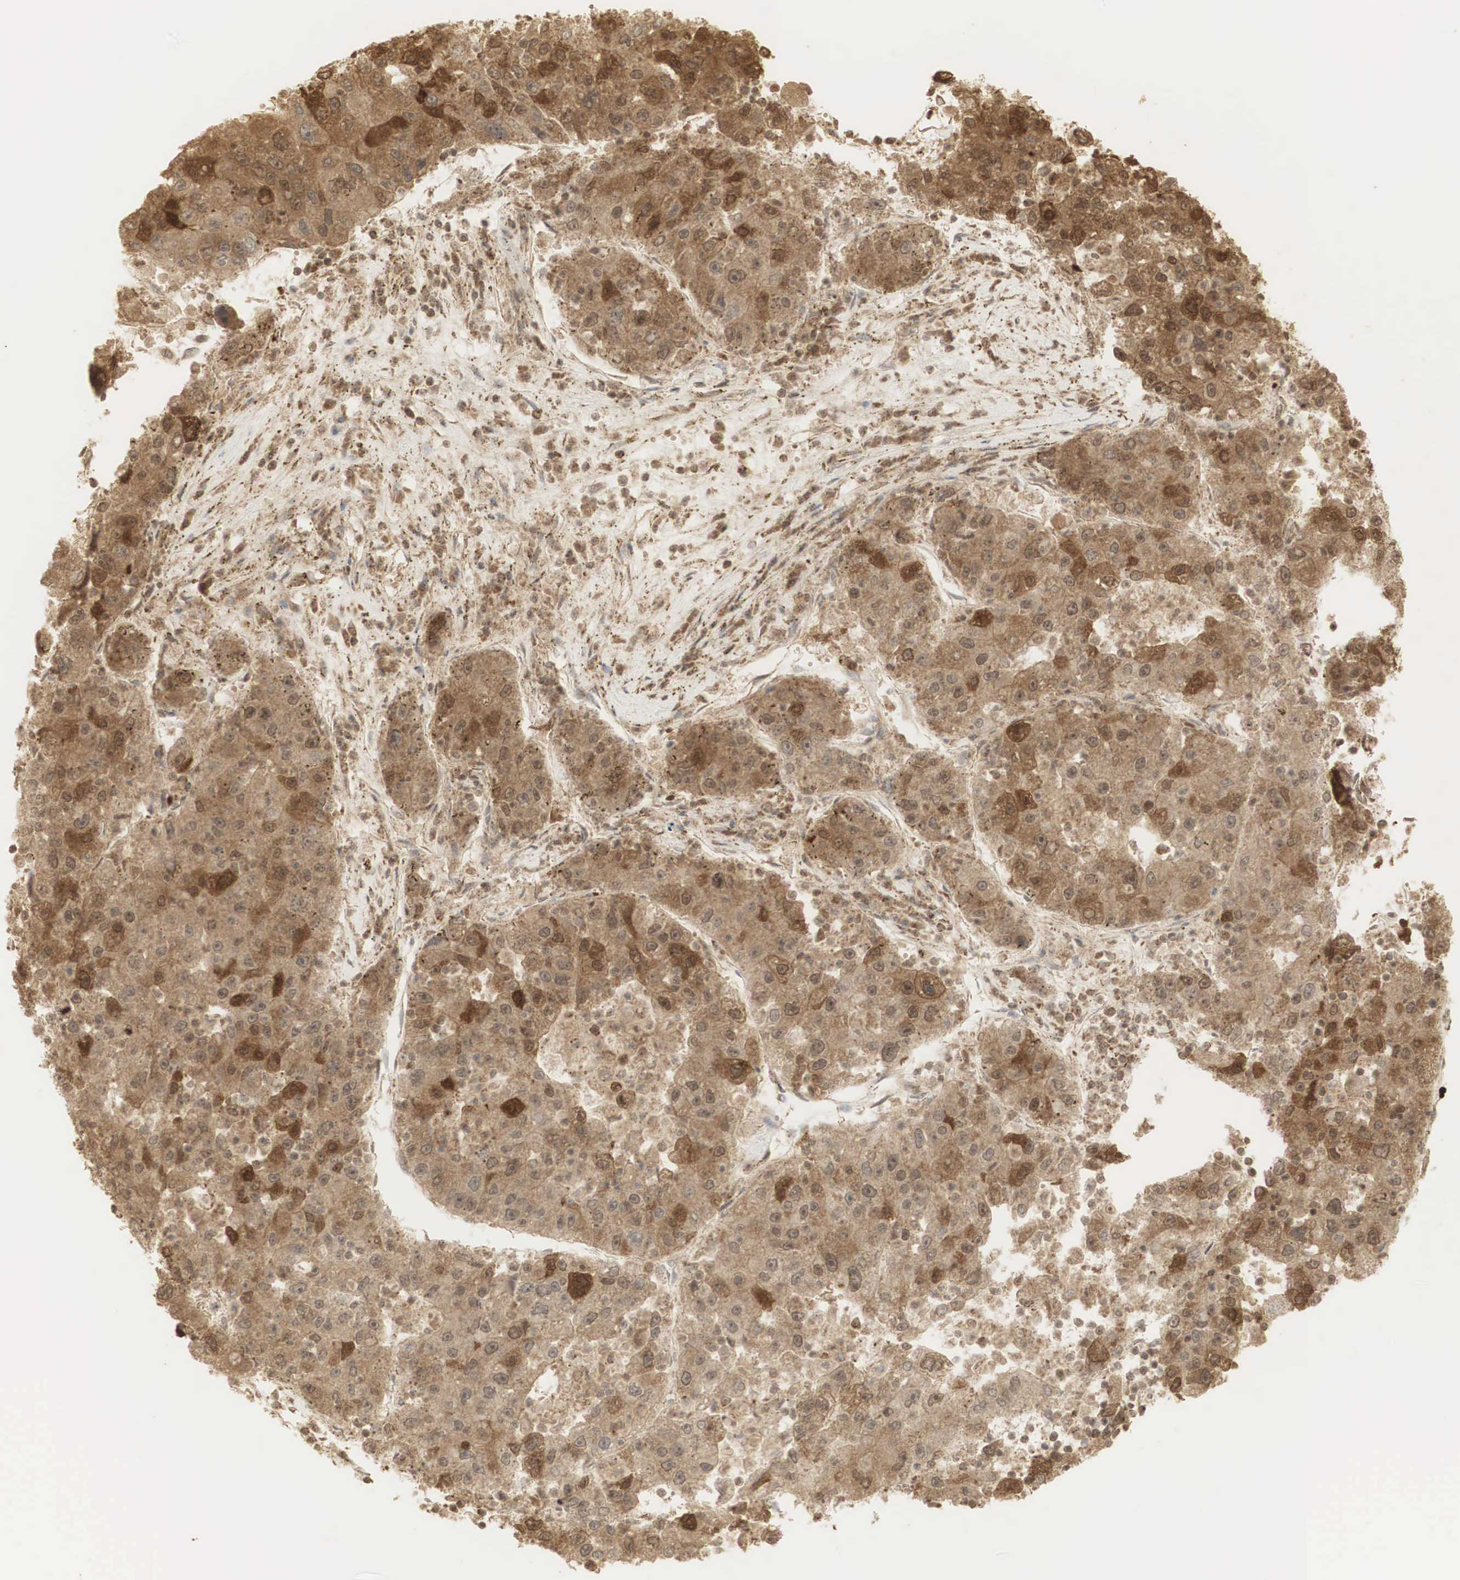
{"staining": {"intensity": "strong", "quantity": ">75%", "location": "cytoplasmic/membranous,nuclear"}, "tissue": "liver cancer", "cell_type": "Tumor cells", "image_type": "cancer", "snomed": [{"axis": "morphology", "description": "Carcinoma, Hepatocellular, NOS"}, {"axis": "topography", "description": "Liver"}], "caption": "A micrograph of liver hepatocellular carcinoma stained for a protein exhibits strong cytoplasmic/membranous and nuclear brown staining in tumor cells. The protein of interest is shown in brown color, while the nuclei are stained blue.", "gene": "RNF113A", "patient": {"sex": "male", "age": 49}}